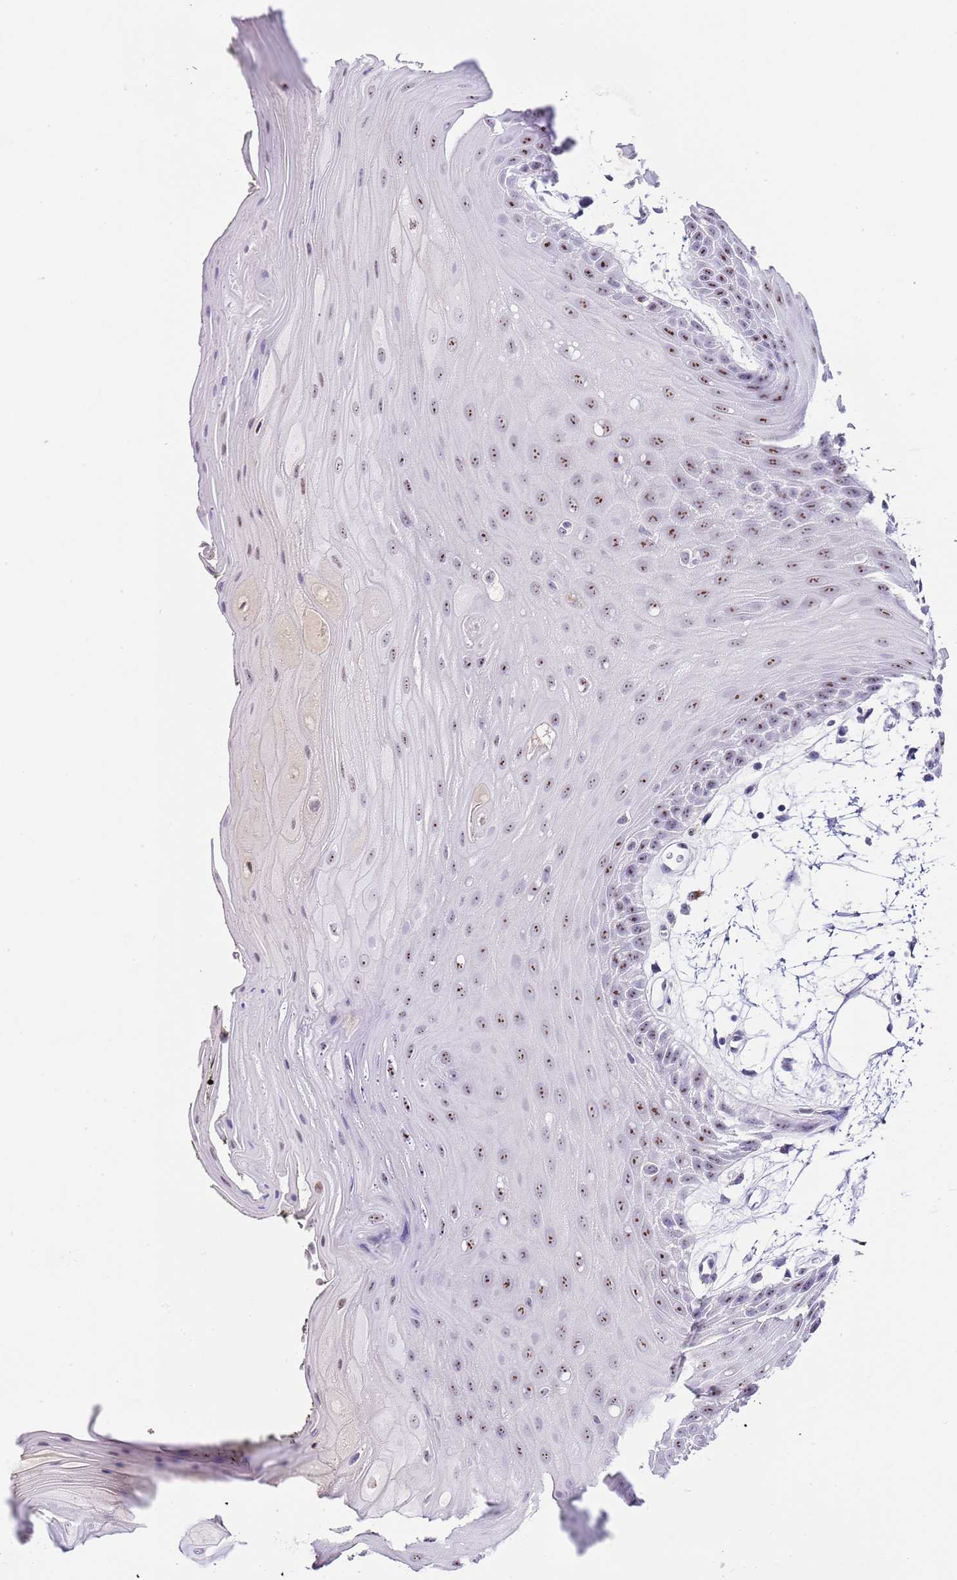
{"staining": {"intensity": "moderate", "quantity": "25%-75%", "location": "nuclear"}, "tissue": "oral mucosa", "cell_type": "Squamous epithelial cells", "image_type": "normal", "snomed": [{"axis": "morphology", "description": "Normal tissue, NOS"}, {"axis": "topography", "description": "Oral tissue"}, {"axis": "topography", "description": "Tounge, NOS"}], "caption": "The histopathology image displays staining of benign oral mucosa, revealing moderate nuclear protein expression (brown color) within squamous epithelial cells.", "gene": "NOP56", "patient": {"sex": "female", "age": 59}}